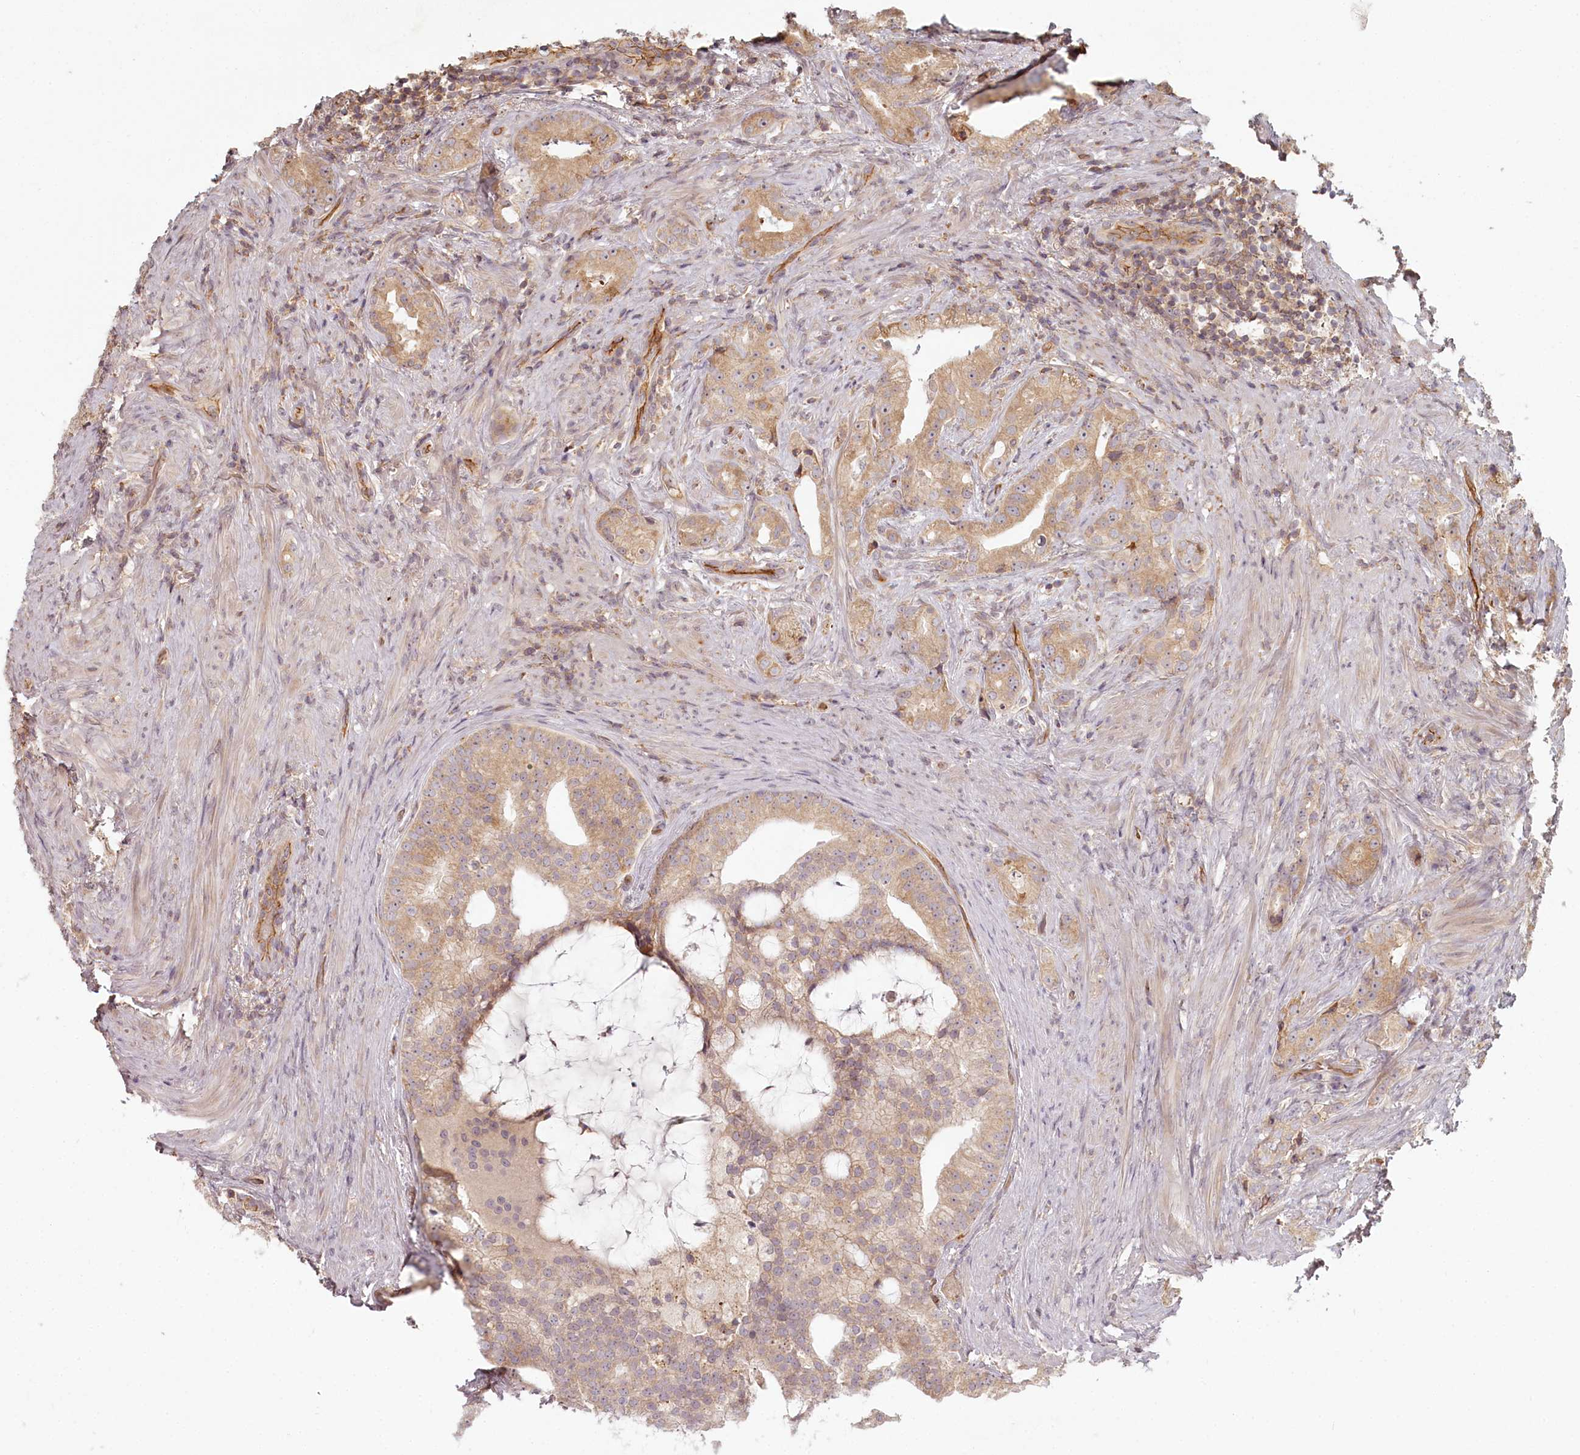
{"staining": {"intensity": "moderate", "quantity": ">75%", "location": "cytoplasmic/membranous"}, "tissue": "prostate cancer", "cell_type": "Tumor cells", "image_type": "cancer", "snomed": [{"axis": "morphology", "description": "Adenocarcinoma, Low grade"}, {"axis": "topography", "description": "Prostate"}], "caption": "The photomicrograph demonstrates a brown stain indicating the presence of a protein in the cytoplasmic/membranous of tumor cells in prostate cancer (low-grade adenocarcinoma).", "gene": "TMIE", "patient": {"sex": "male", "age": 71}}